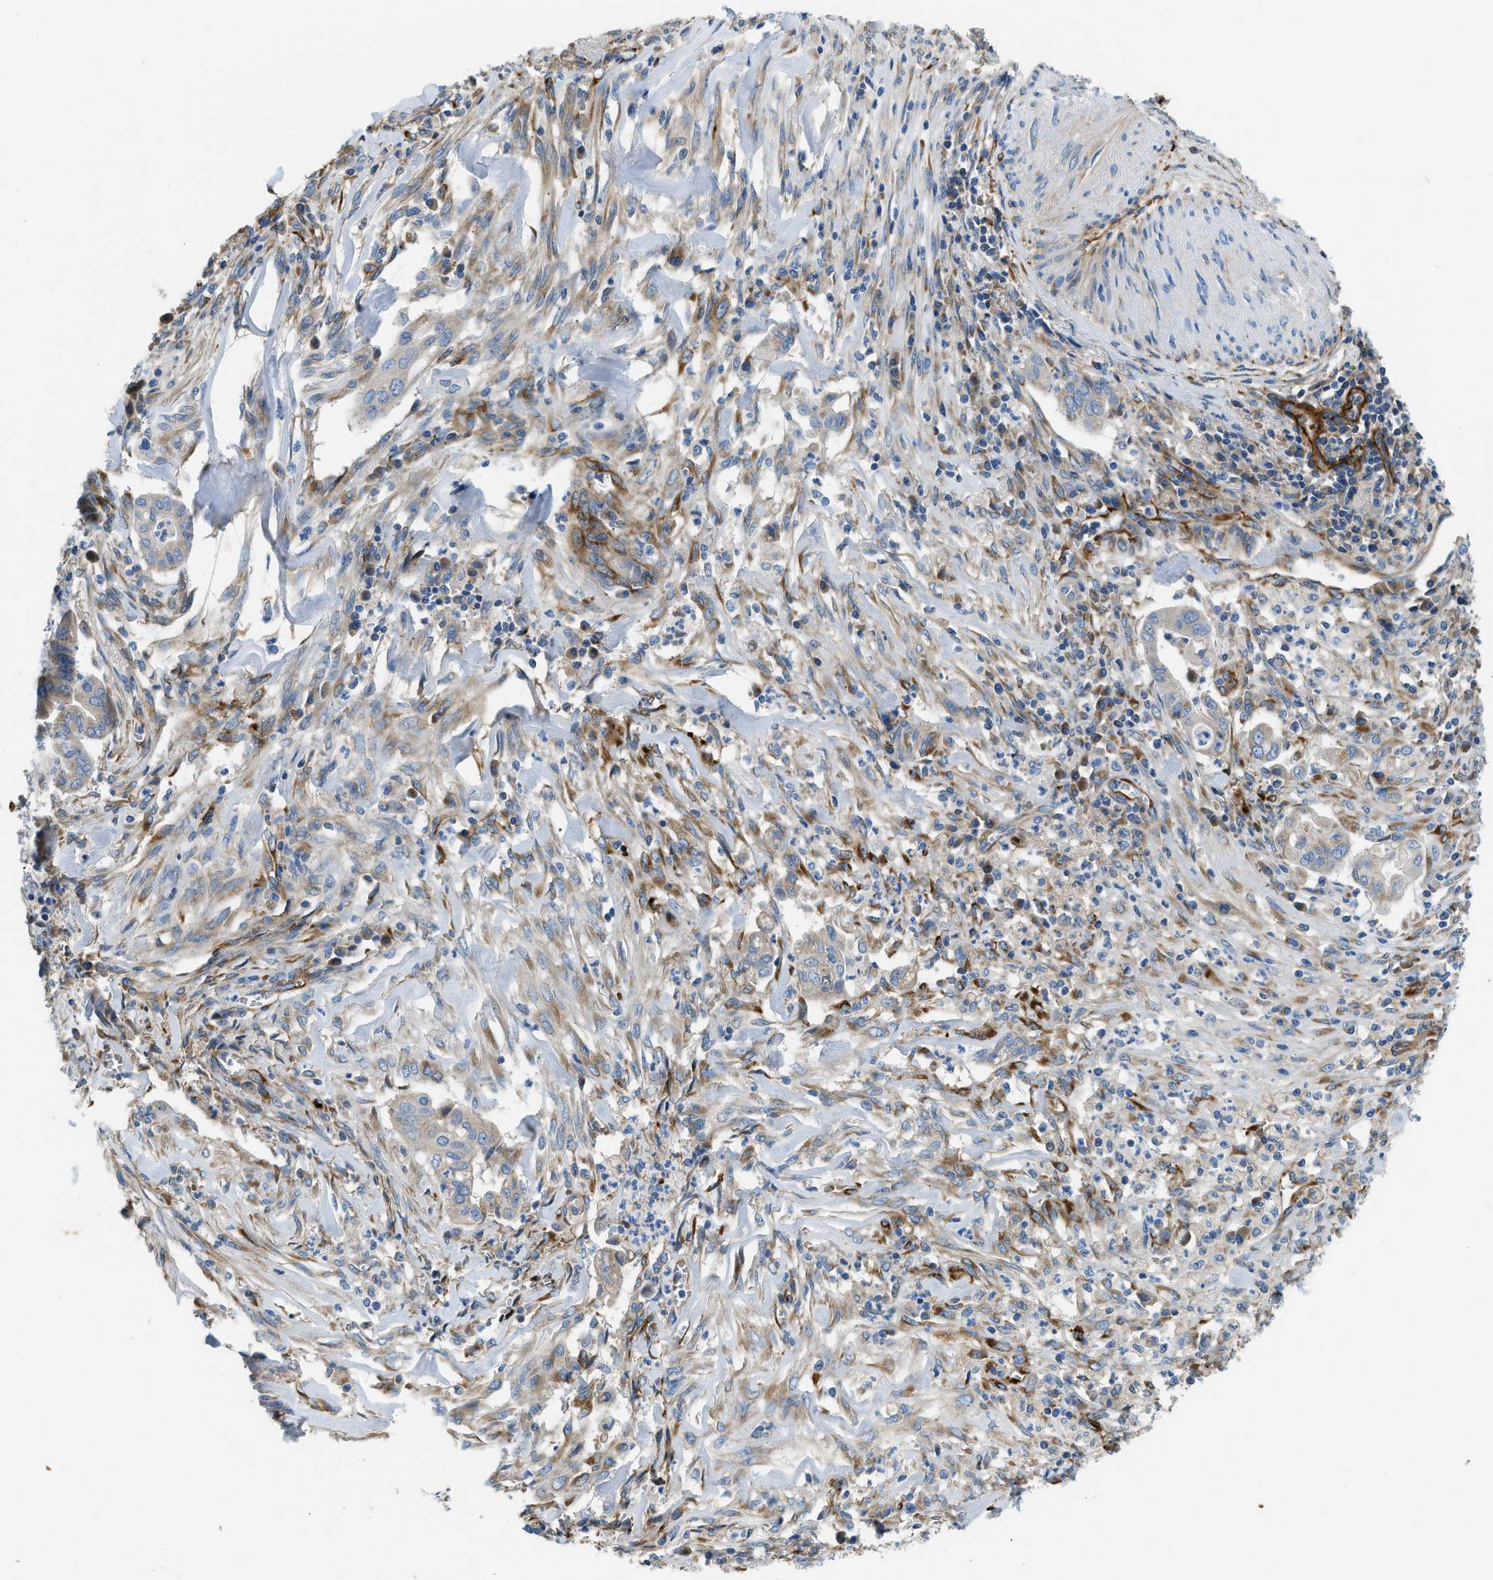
{"staining": {"intensity": "negative", "quantity": "none", "location": "none"}, "tissue": "cervical cancer", "cell_type": "Tumor cells", "image_type": "cancer", "snomed": [{"axis": "morphology", "description": "Adenocarcinoma, NOS"}, {"axis": "topography", "description": "Cervix"}], "caption": "IHC of human cervical cancer displays no positivity in tumor cells.", "gene": "COL15A1", "patient": {"sex": "female", "age": 44}}